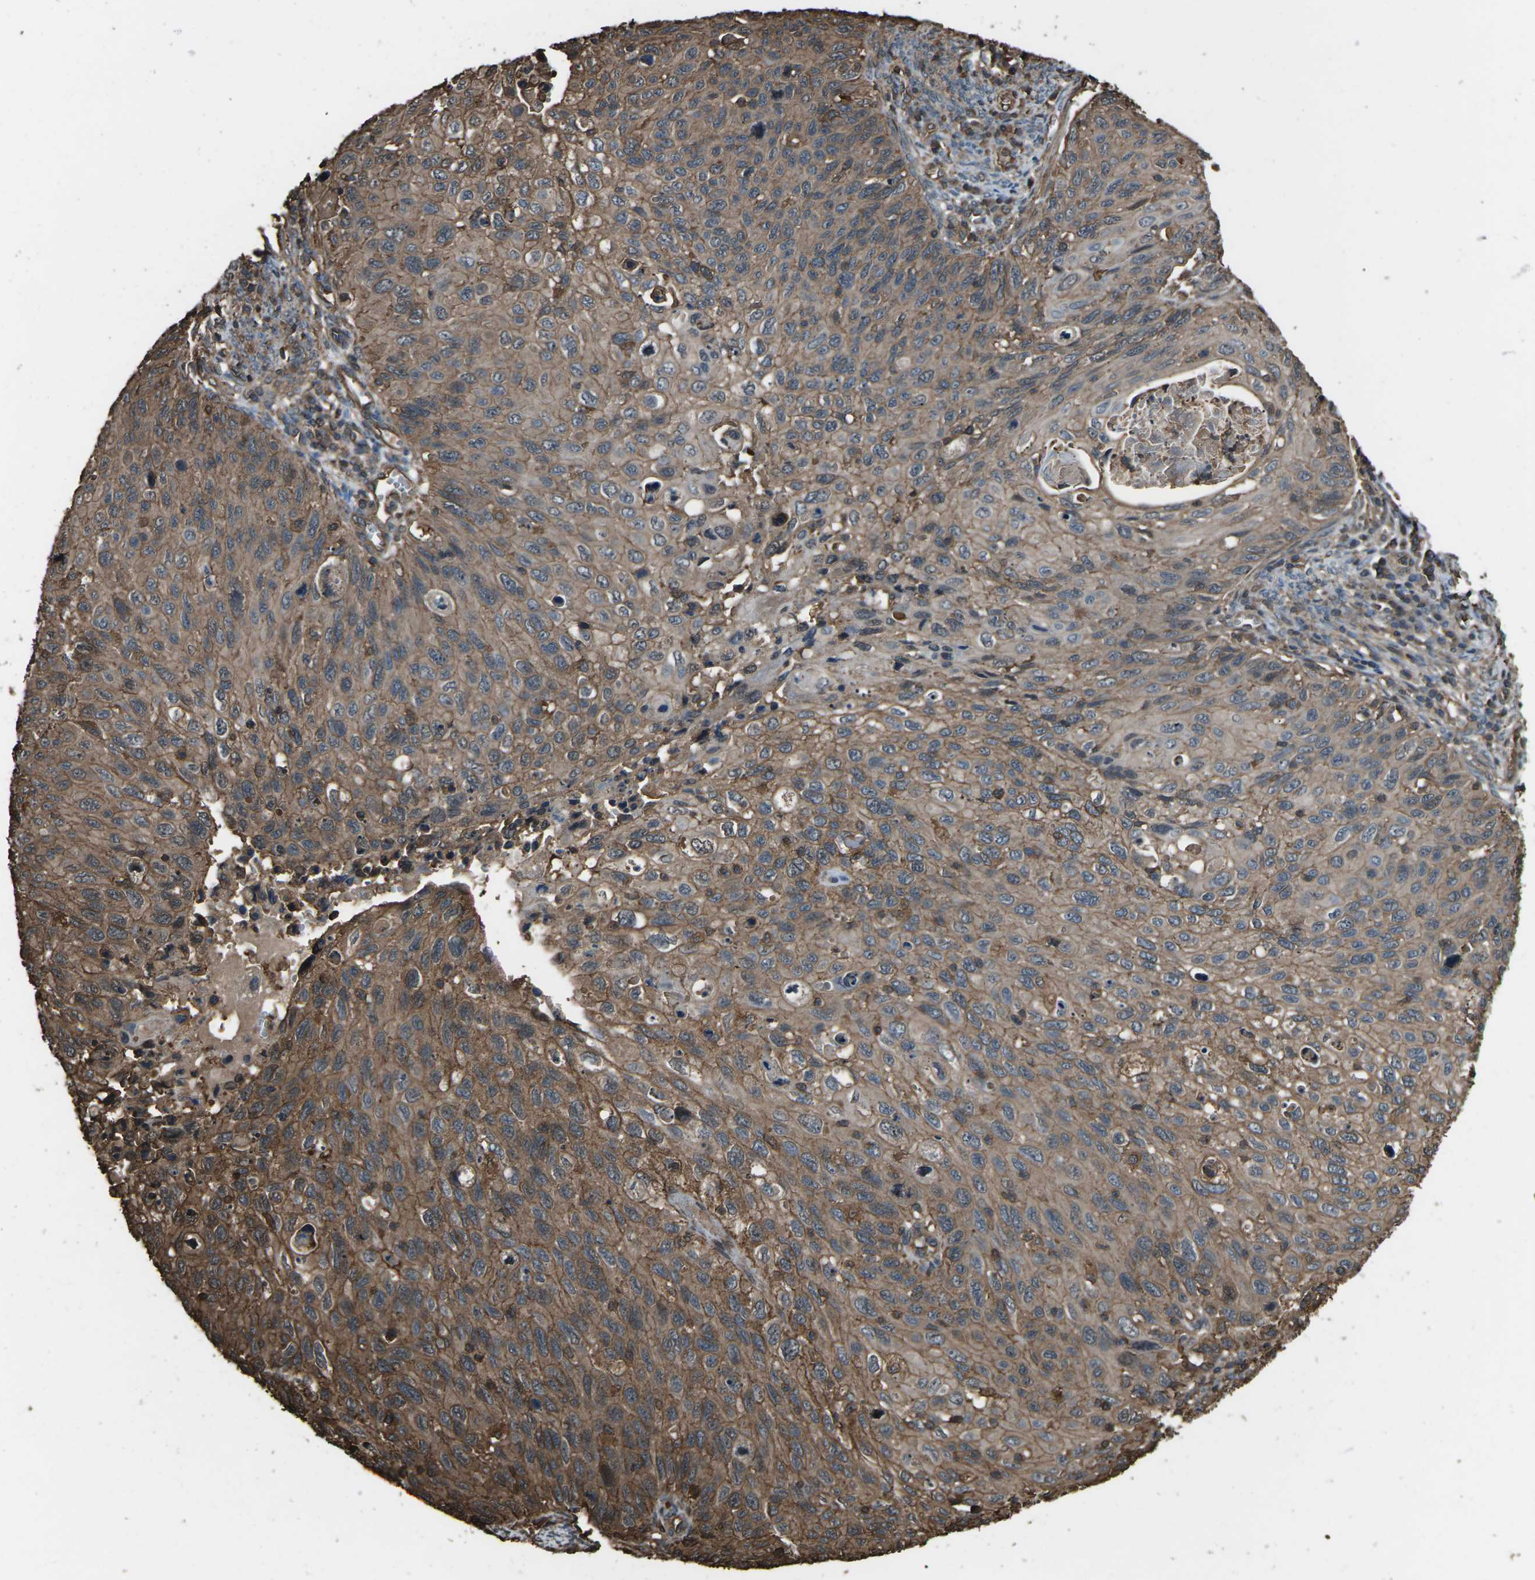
{"staining": {"intensity": "moderate", "quantity": ">75%", "location": "cytoplasmic/membranous"}, "tissue": "cervical cancer", "cell_type": "Tumor cells", "image_type": "cancer", "snomed": [{"axis": "morphology", "description": "Squamous cell carcinoma, NOS"}, {"axis": "topography", "description": "Cervix"}], "caption": "This histopathology image displays IHC staining of cervical cancer, with medium moderate cytoplasmic/membranous expression in about >75% of tumor cells.", "gene": "DHPS", "patient": {"sex": "female", "age": 70}}